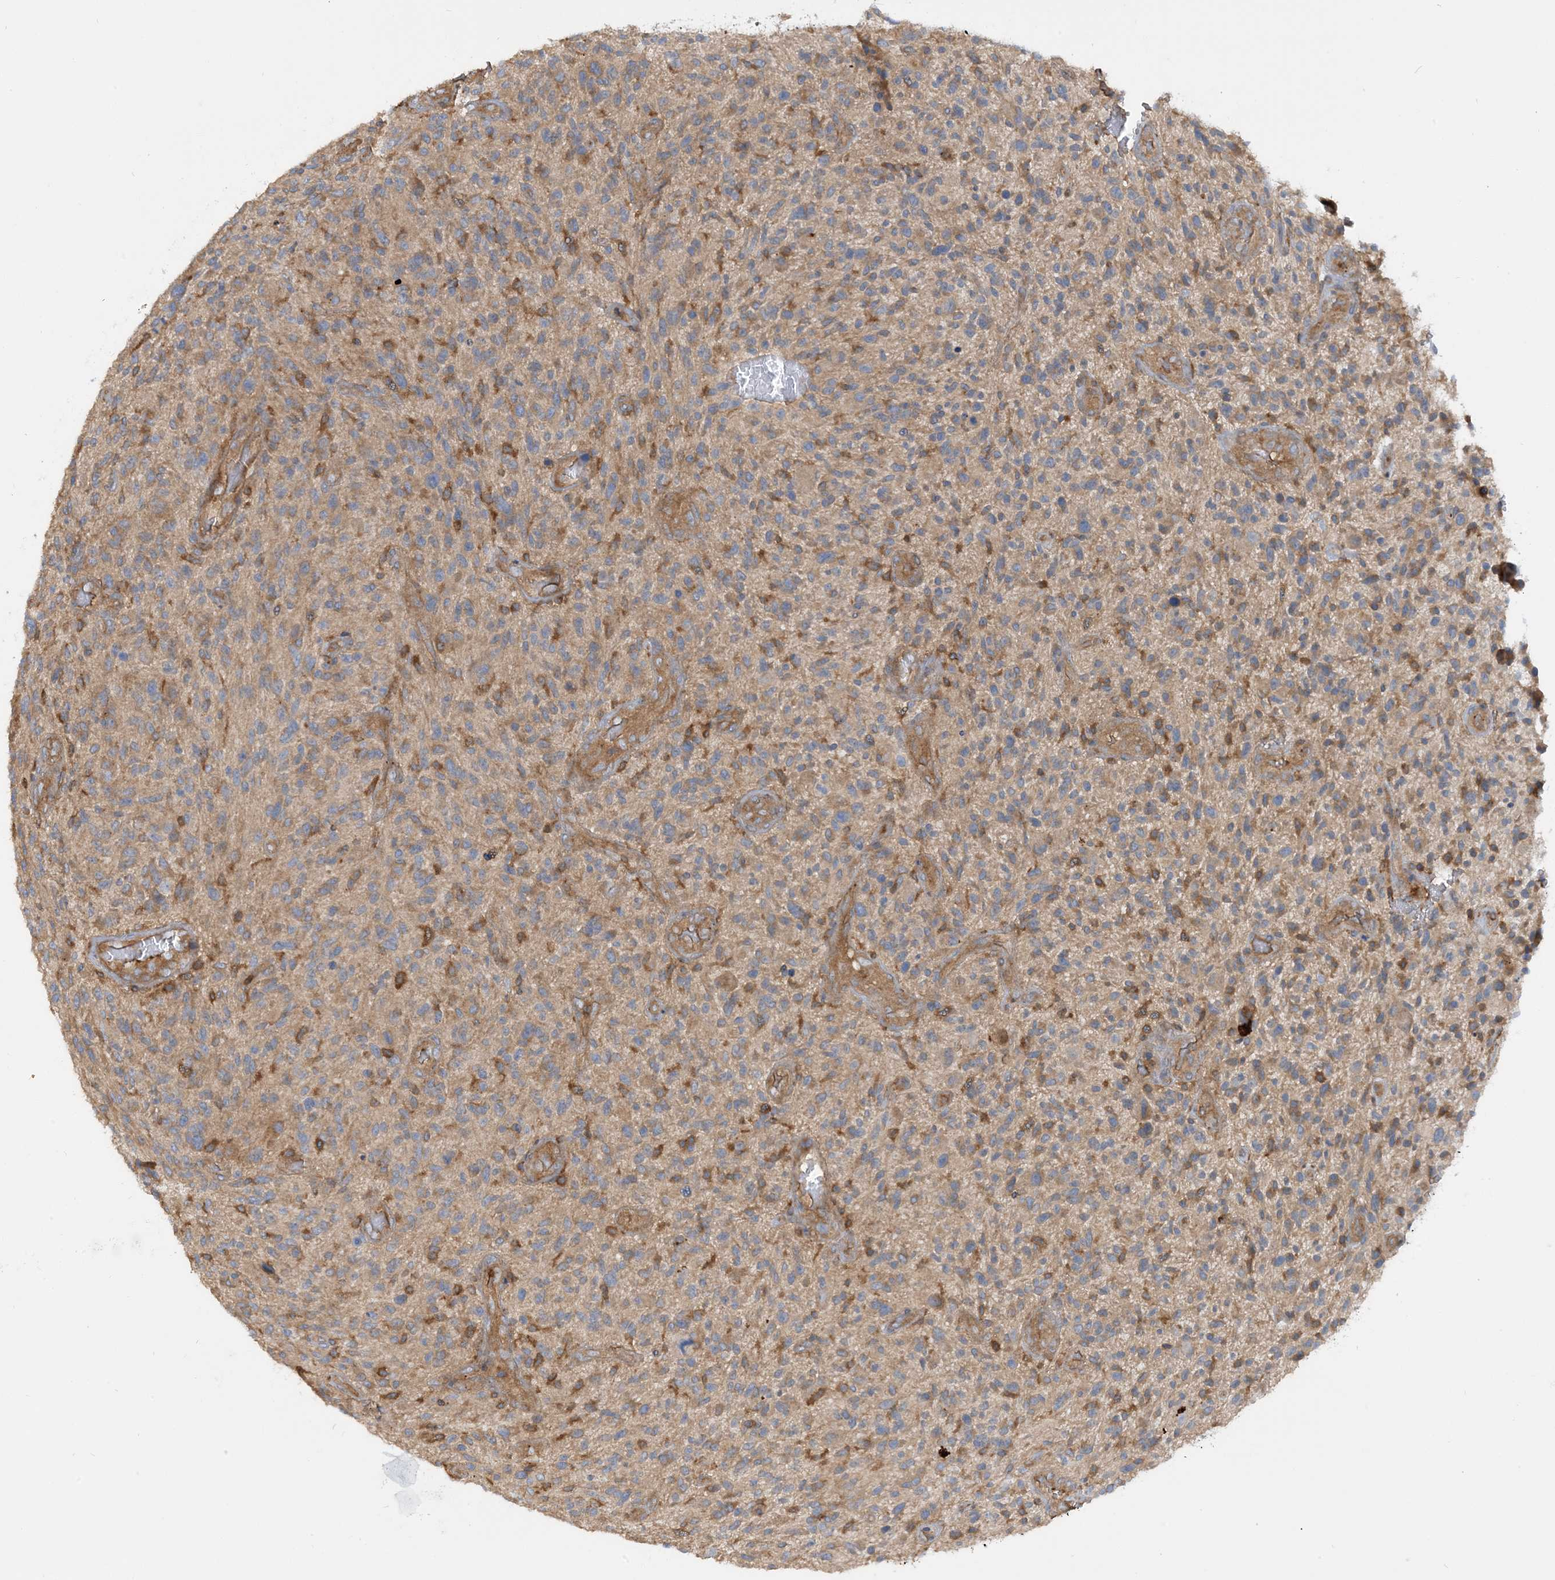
{"staining": {"intensity": "moderate", "quantity": "<25%", "location": "cytoplasmic/membranous"}, "tissue": "glioma", "cell_type": "Tumor cells", "image_type": "cancer", "snomed": [{"axis": "morphology", "description": "Glioma, malignant, High grade"}, {"axis": "topography", "description": "Brain"}], "caption": "Immunohistochemical staining of human glioma shows low levels of moderate cytoplasmic/membranous protein positivity in about <25% of tumor cells.", "gene": "SFMBT2", "patient": {"sex": "male", "age": 47}}